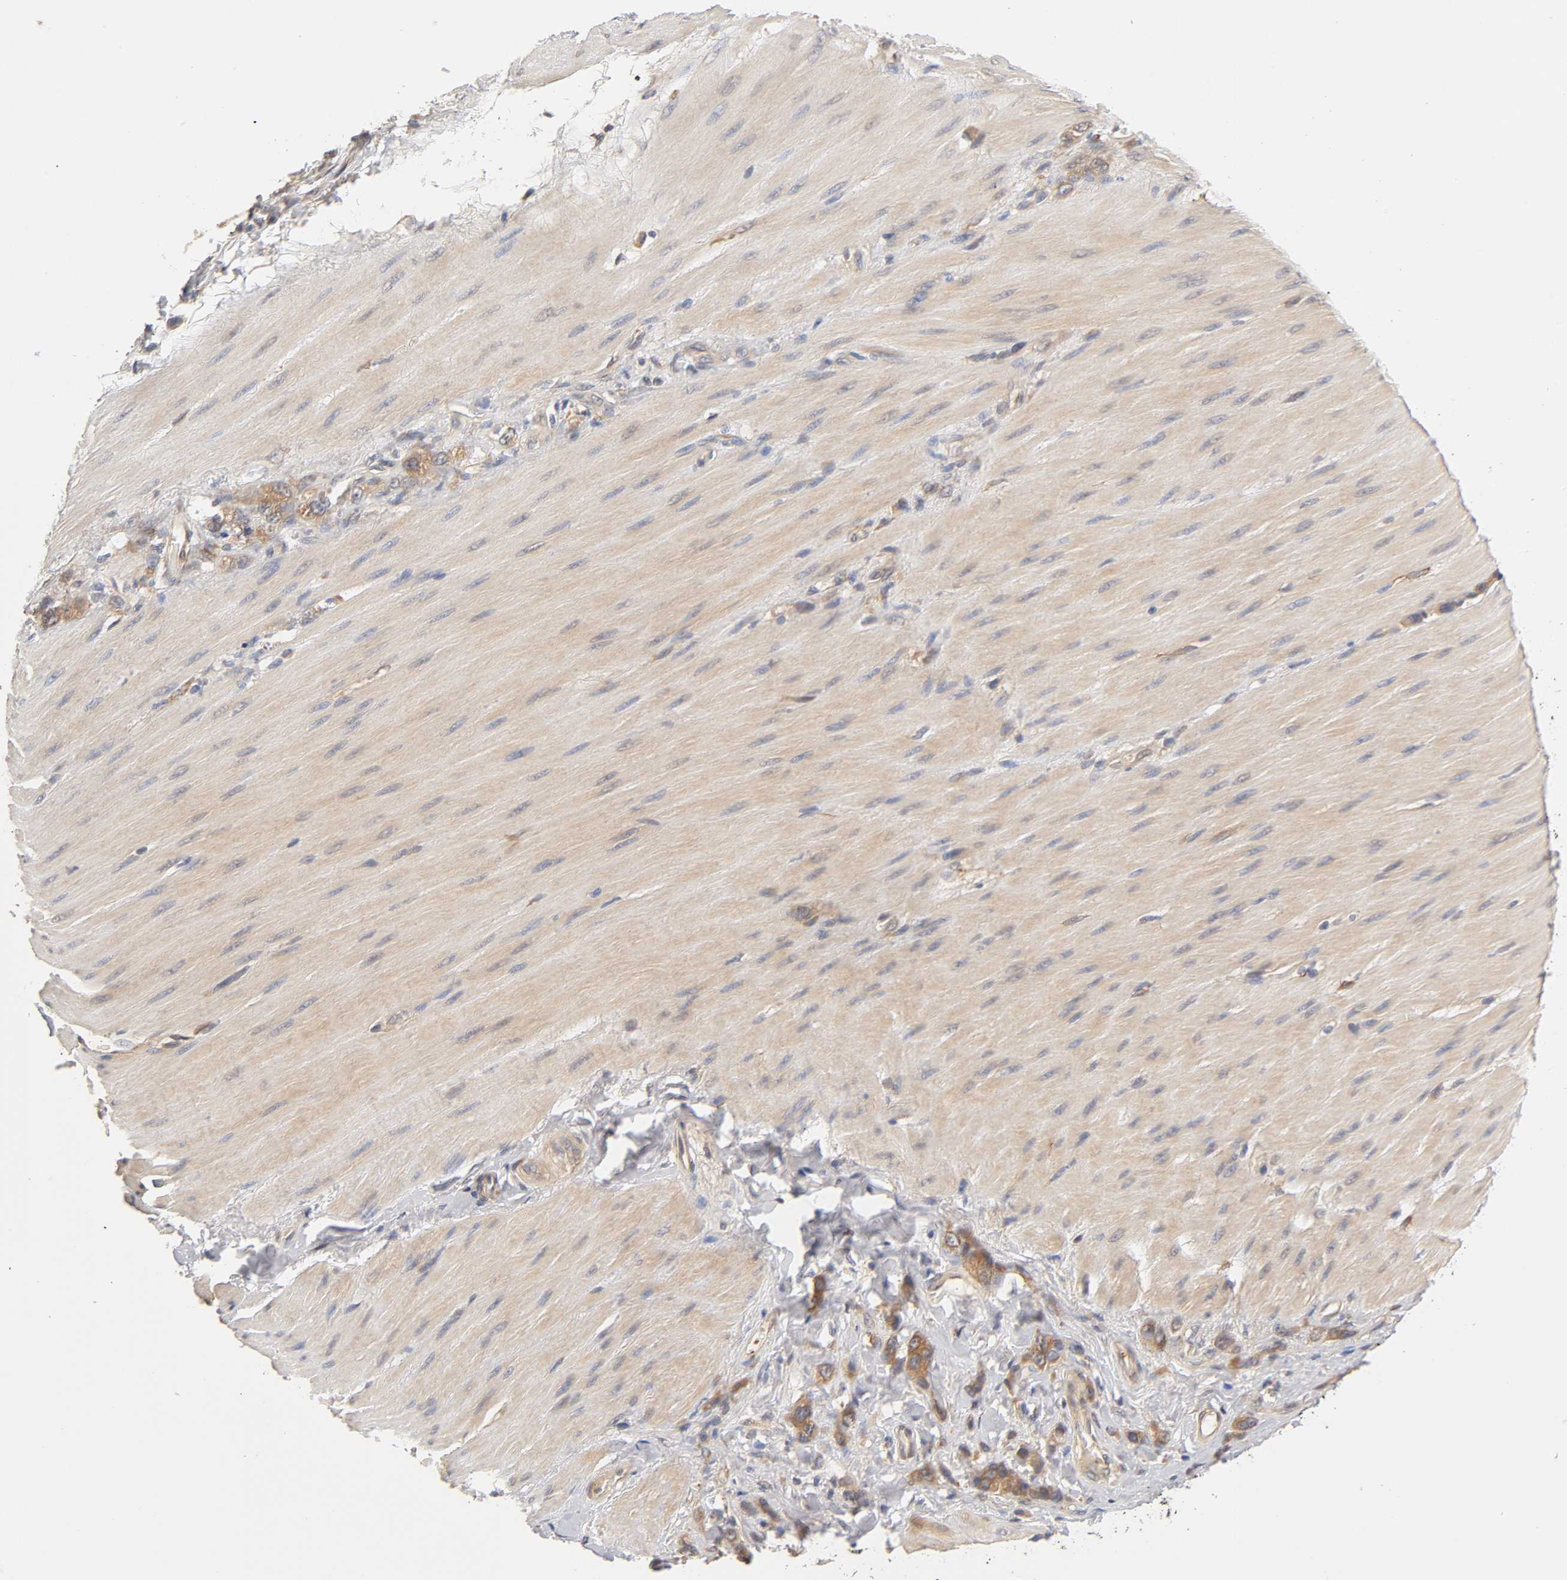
{"staining": {"intensity": "moderate", "quantity": ">75%", "location": "cytoplasmic/membranous"}, "tissue": "stomach cancer", "cell_type": "Tumor cells", "image_type": "cancer", "snomed": [{"axis": "morphology", "description": "Adenocarcinoma, NOS"}, {"axis": "topography", "description": "Stomach"}], "caption": "Immunohistochemistry (IHC) histopathology image of stomach cancer stained for a protein (brown), which shows medium levels of moderate cytoplasmic/membranous positivity in about >75% of tumor cells.", "gene": "PDE5A", "patient": {"sex": "male", "age": 82}}